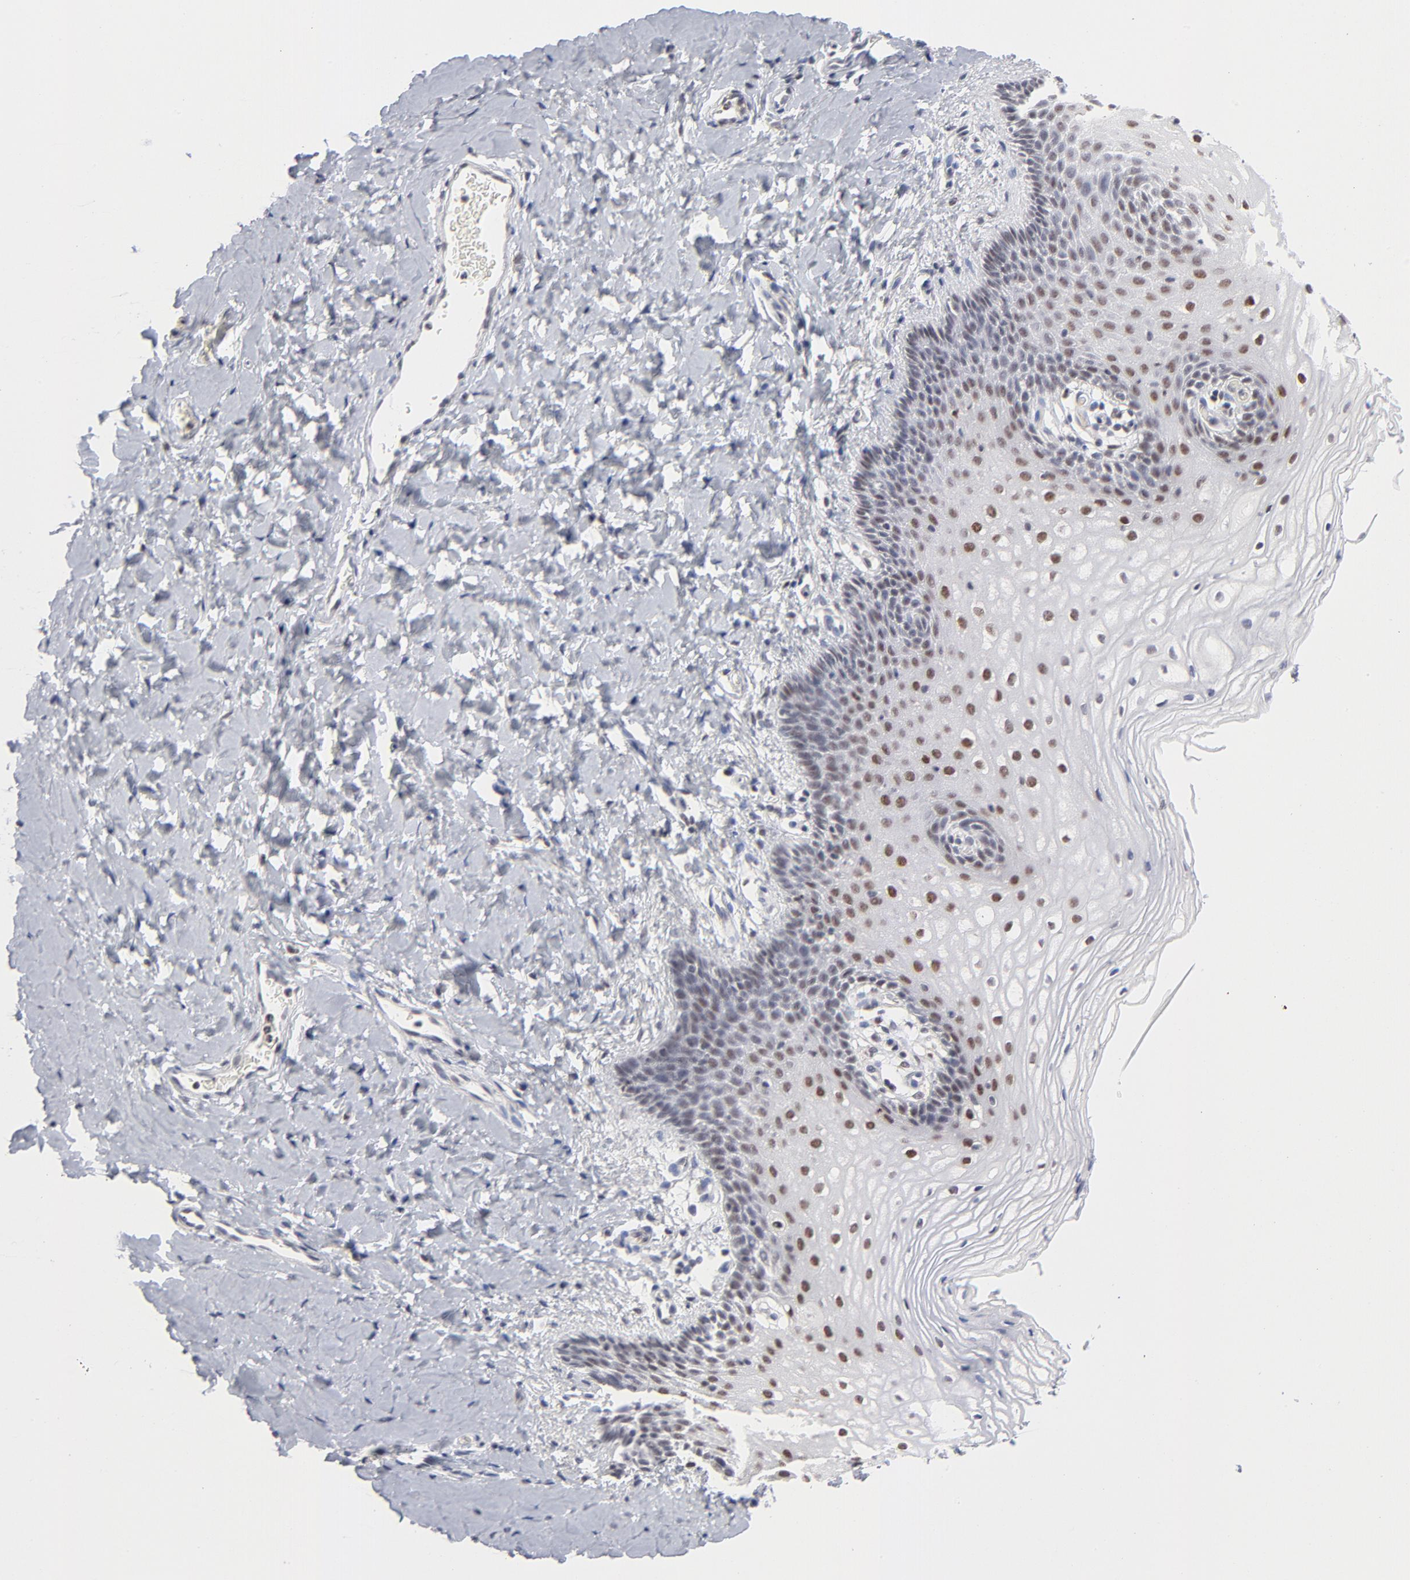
{"staining": {"intensity": "moderate", "quantity": "25%-75%", "location": "nuclear"}, "tissue": "vagina", "cell_type": "Squamous epithelial cells", "image_type": "normal", "snomed": [{"axis": "morphology", "description": "Normal tissue, NOS"}, {"axis": "topography", "description": "Vagina"}], "caption": "Immunohistochemical staining of benign vagina displays 25%-75% levels of moderate nuclear protein positivity in about 25%-75% of squamous epithelial cells. (IHC, brightfield microscopy, high magnification).", "gene": "MAX", "patient": {"sex": "female", "age": 55}}